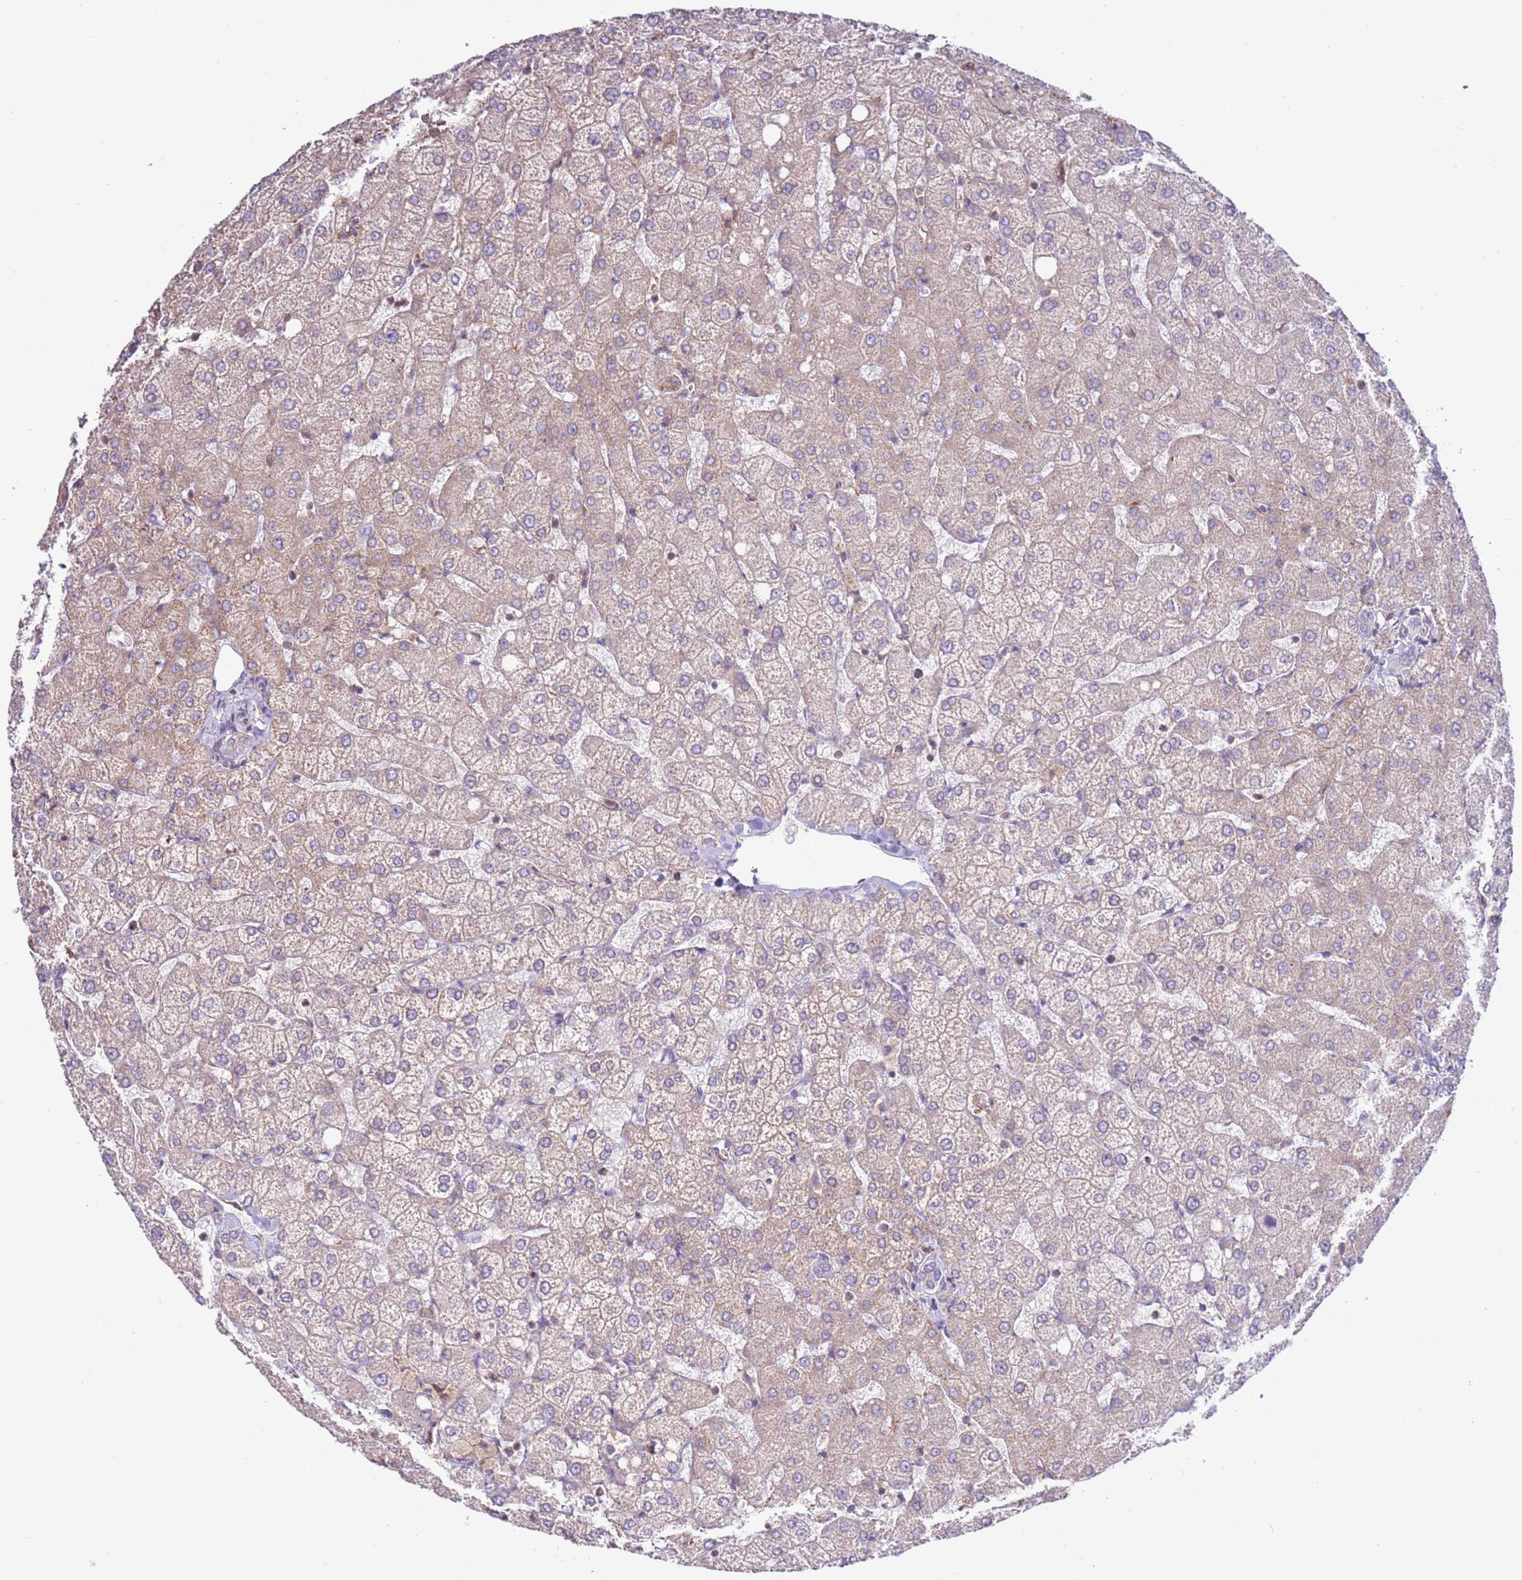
{"staining": {"intensity": "negative", "quantity": "none", "location": "none"}, "tissue": "liver", "cell_type": "Cholangiocytes", "image_type": "normal", "snomed": [{"axis": "morphology", "description": "Normal tissue, NOS"}, {"axis": "topography", "description": "Liver"}], "caption": "An immunohistochemistry image of normal liver is shown. There is no staining in cholangiocytes of liver.", "gene": "EVA1B", "patient": {"sex": "female", "age": 54}}